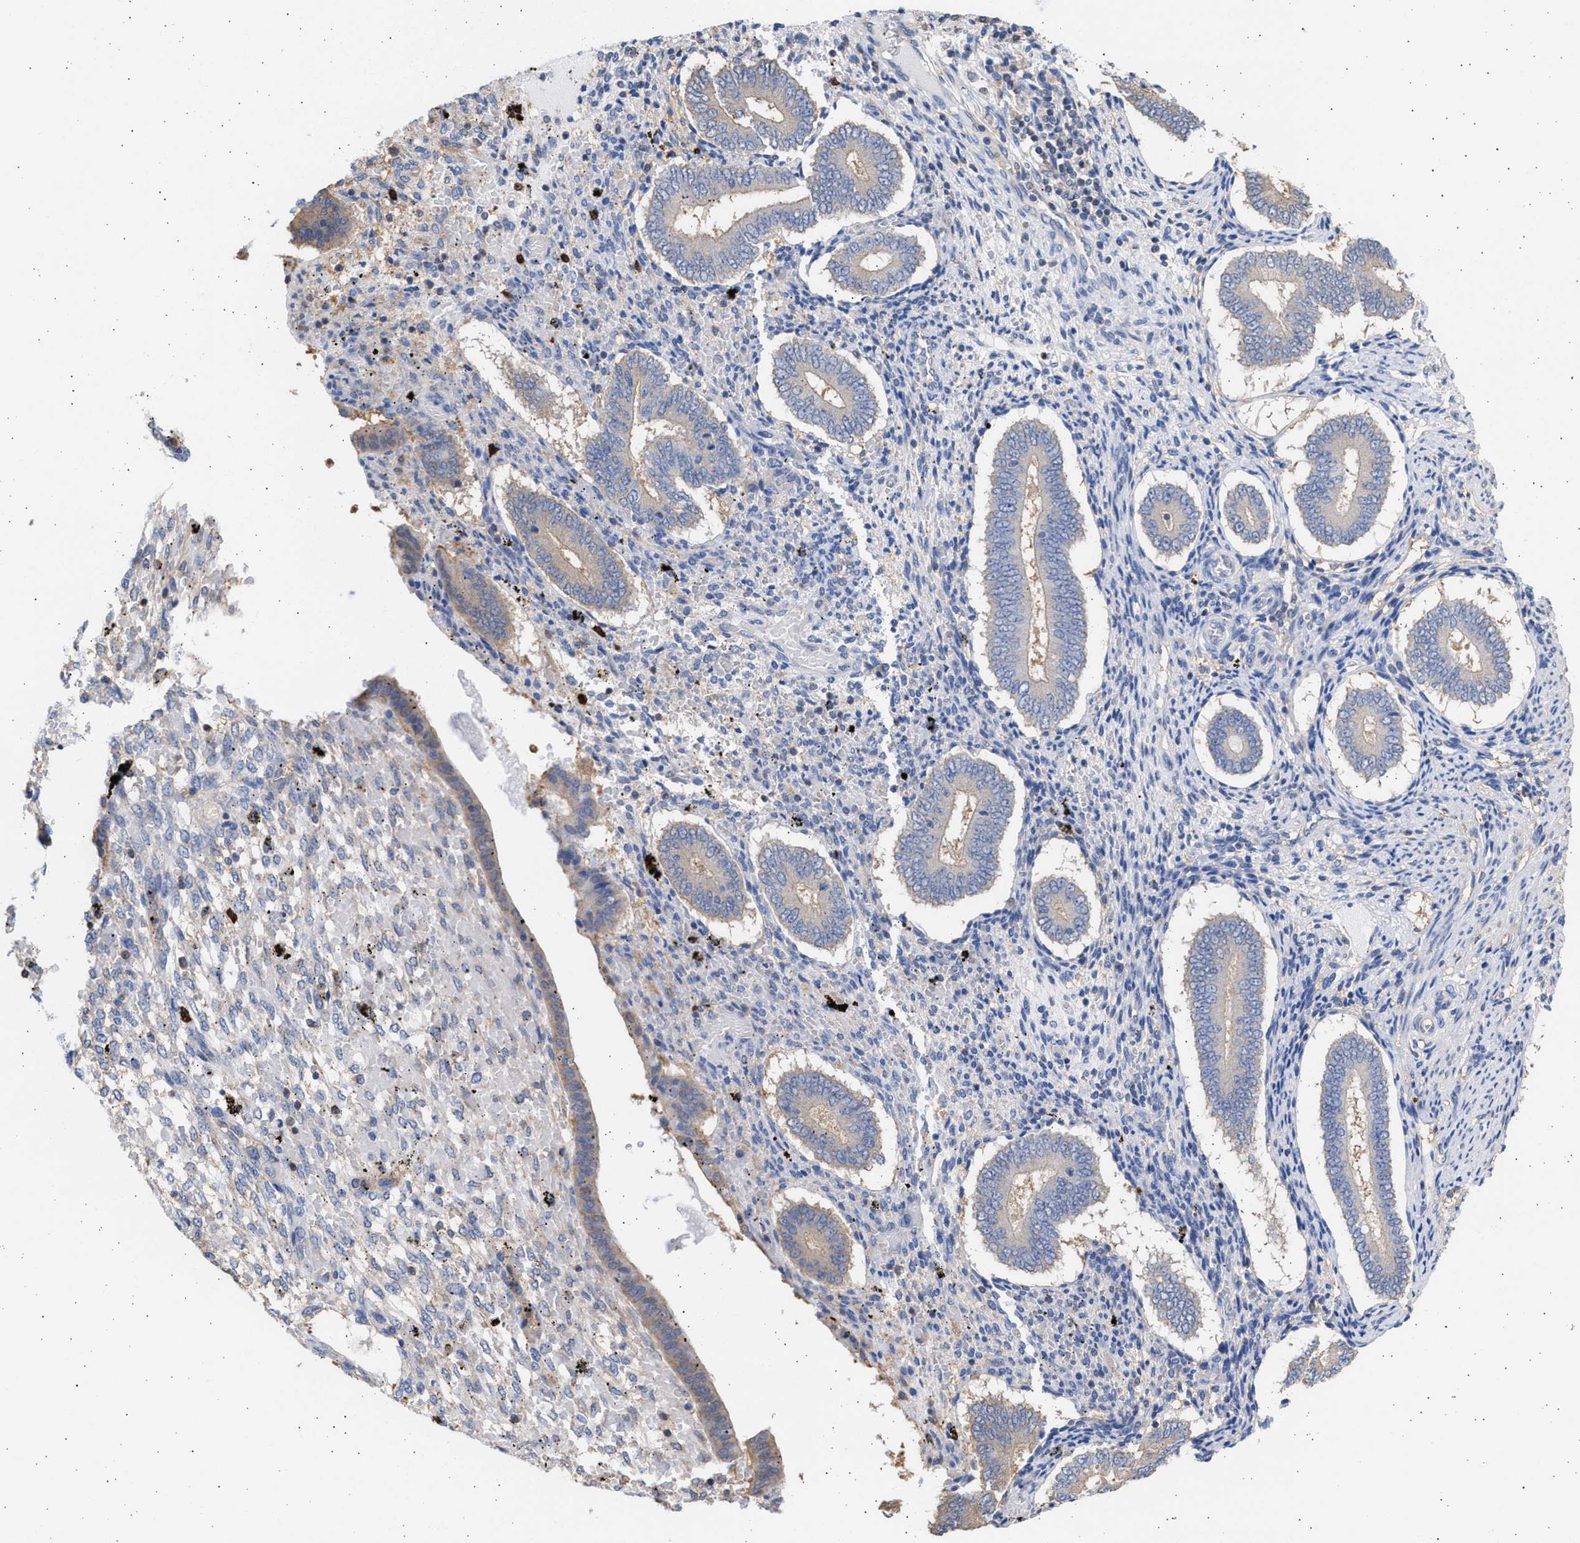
{"staining": {"intensity": "weak", "quantity": "<25%", "location": "cytoplasmic/membranous"}, "tissue": "endometrium", "cell_type": "Cells in endometrial stroma", "image_type": "normal", "snomed": [{"axis": "morphology", "description": "Normal tissue, NOS"}, {"axis": "topography", "description": "Endometrium"}], "caption": "A high-resolution photomicrograph shows immunohistochemistry (IHC) staining of unremarkable endometrium, which displays no significant expression in cells in endometrial stroma.", "gene": "ALDOC", "patient": {"sex": "female", "age": 42}}